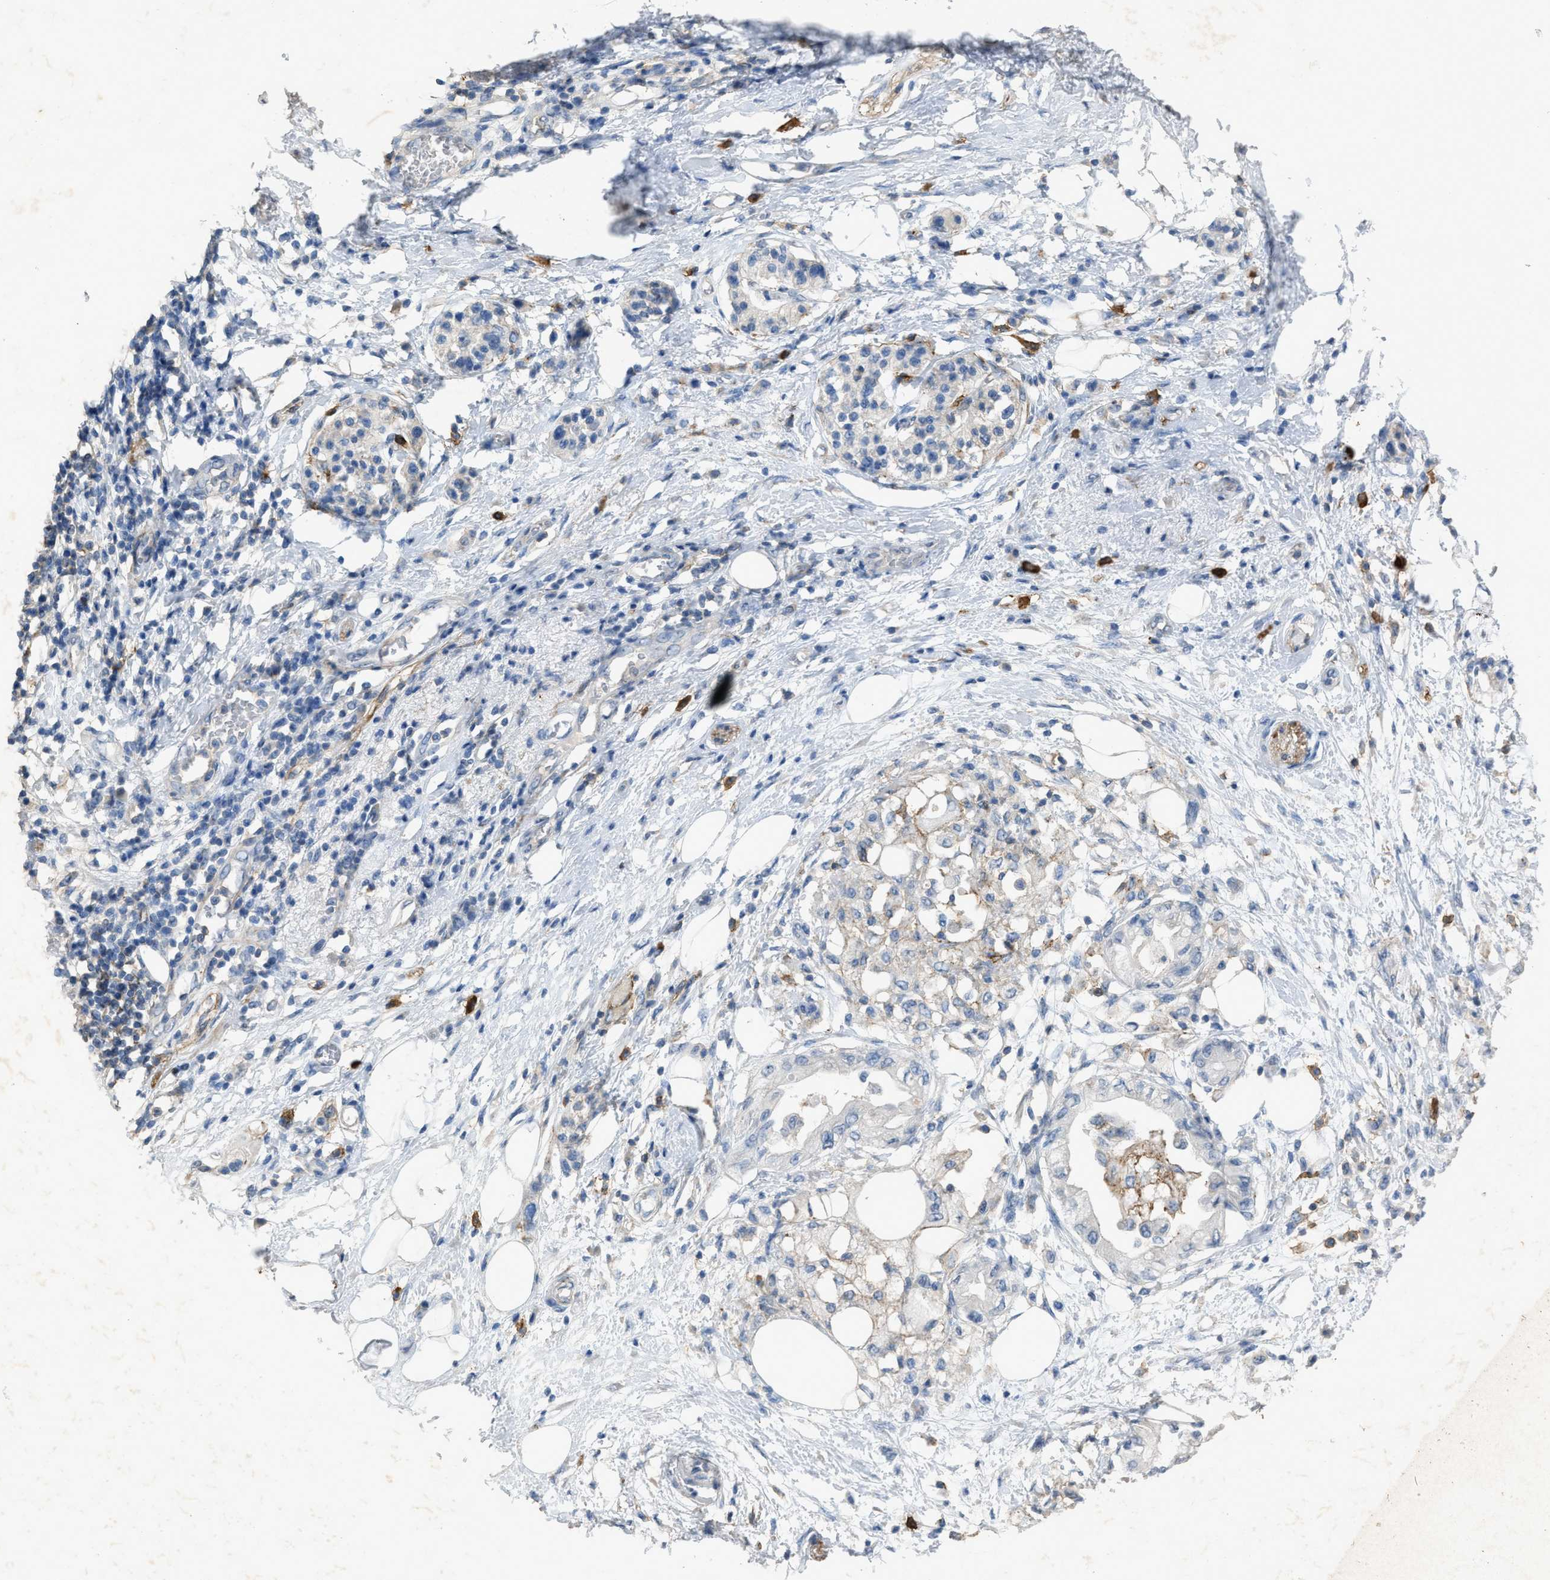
{"staining": {"intensity": "negative", "quantity": "none", "location": "none"}, "tissue": "pancreatic cancer", "cell_type": "Tumor cells", "image_type": "cancer", "snomed": [{"axis": "morphology", "description": "Normal tissue, NOS"}, {"axis": "morphology", "description": "Adenocarcinoma, NOS"}, {"axis": "topography", "description": "Pancreas"}, {"axis": "topography", "description": "Duodenum"}], "caption": "A high-resolution histopathology image shows immunohistochemistry (IHC) staining of pancreatic cancer, which exhibits no significant expression in tumor cells.", "gene": "OR51E1", "patient": {"sex": "female", "age": 60}}